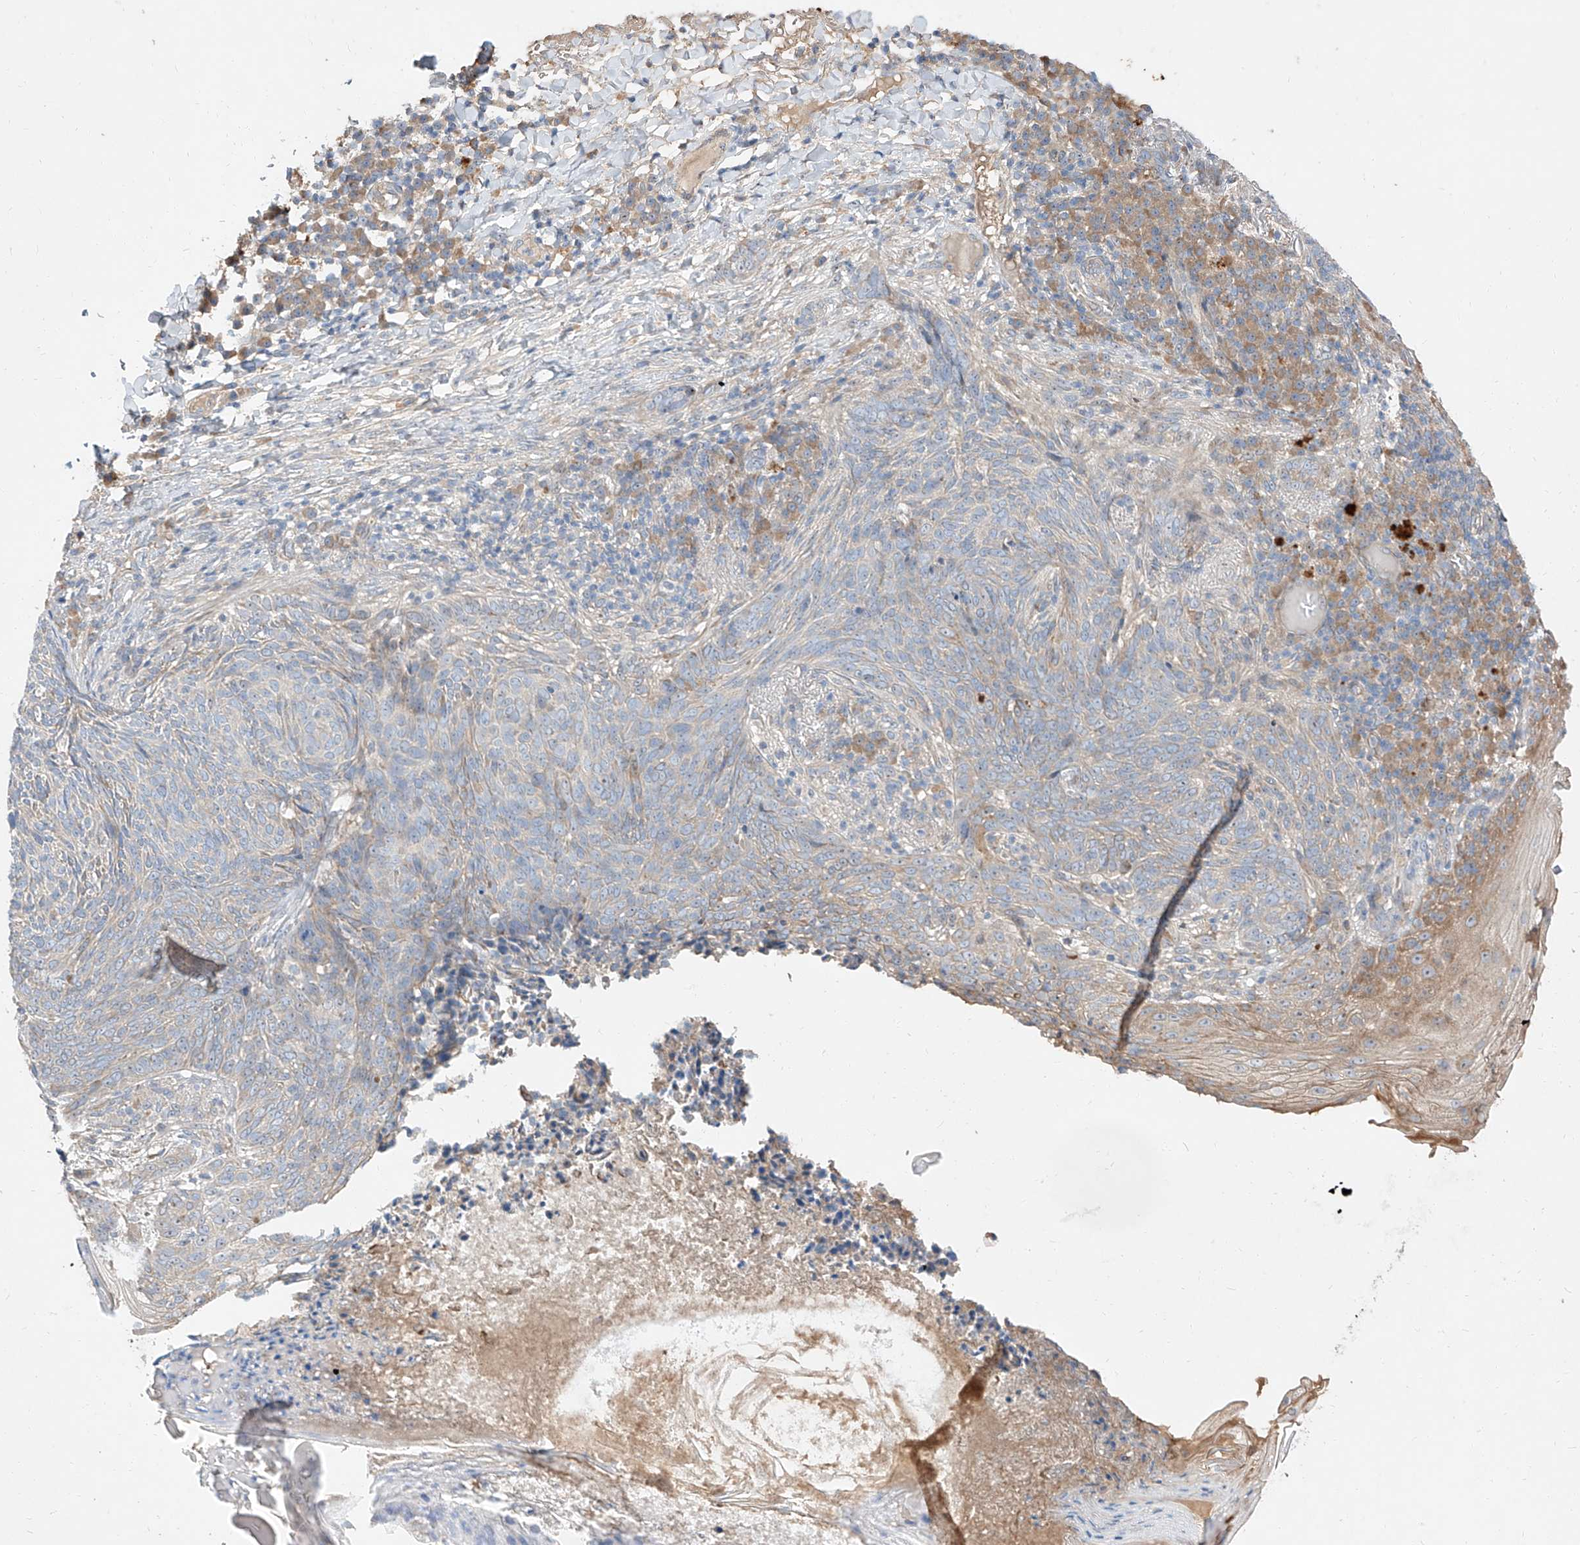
{"staining": {"intensity": "weak", "quantity": "<25%", "location": "cytoplasmic/membranous"}, "tissue": "skin cancer", "cell_type": "Tumor cells", "image_type": "cancer", "snomed": [{"axis": "morphology", "description": "Basal cell carcinoma"}, {"axis": "topography", "description": "Skin"}], "caption": "Tumor cells are negative for brown protein staining in skin cancer.", "gene": "DIRAS3", "patient": {"sex": "male", "age": 85}}